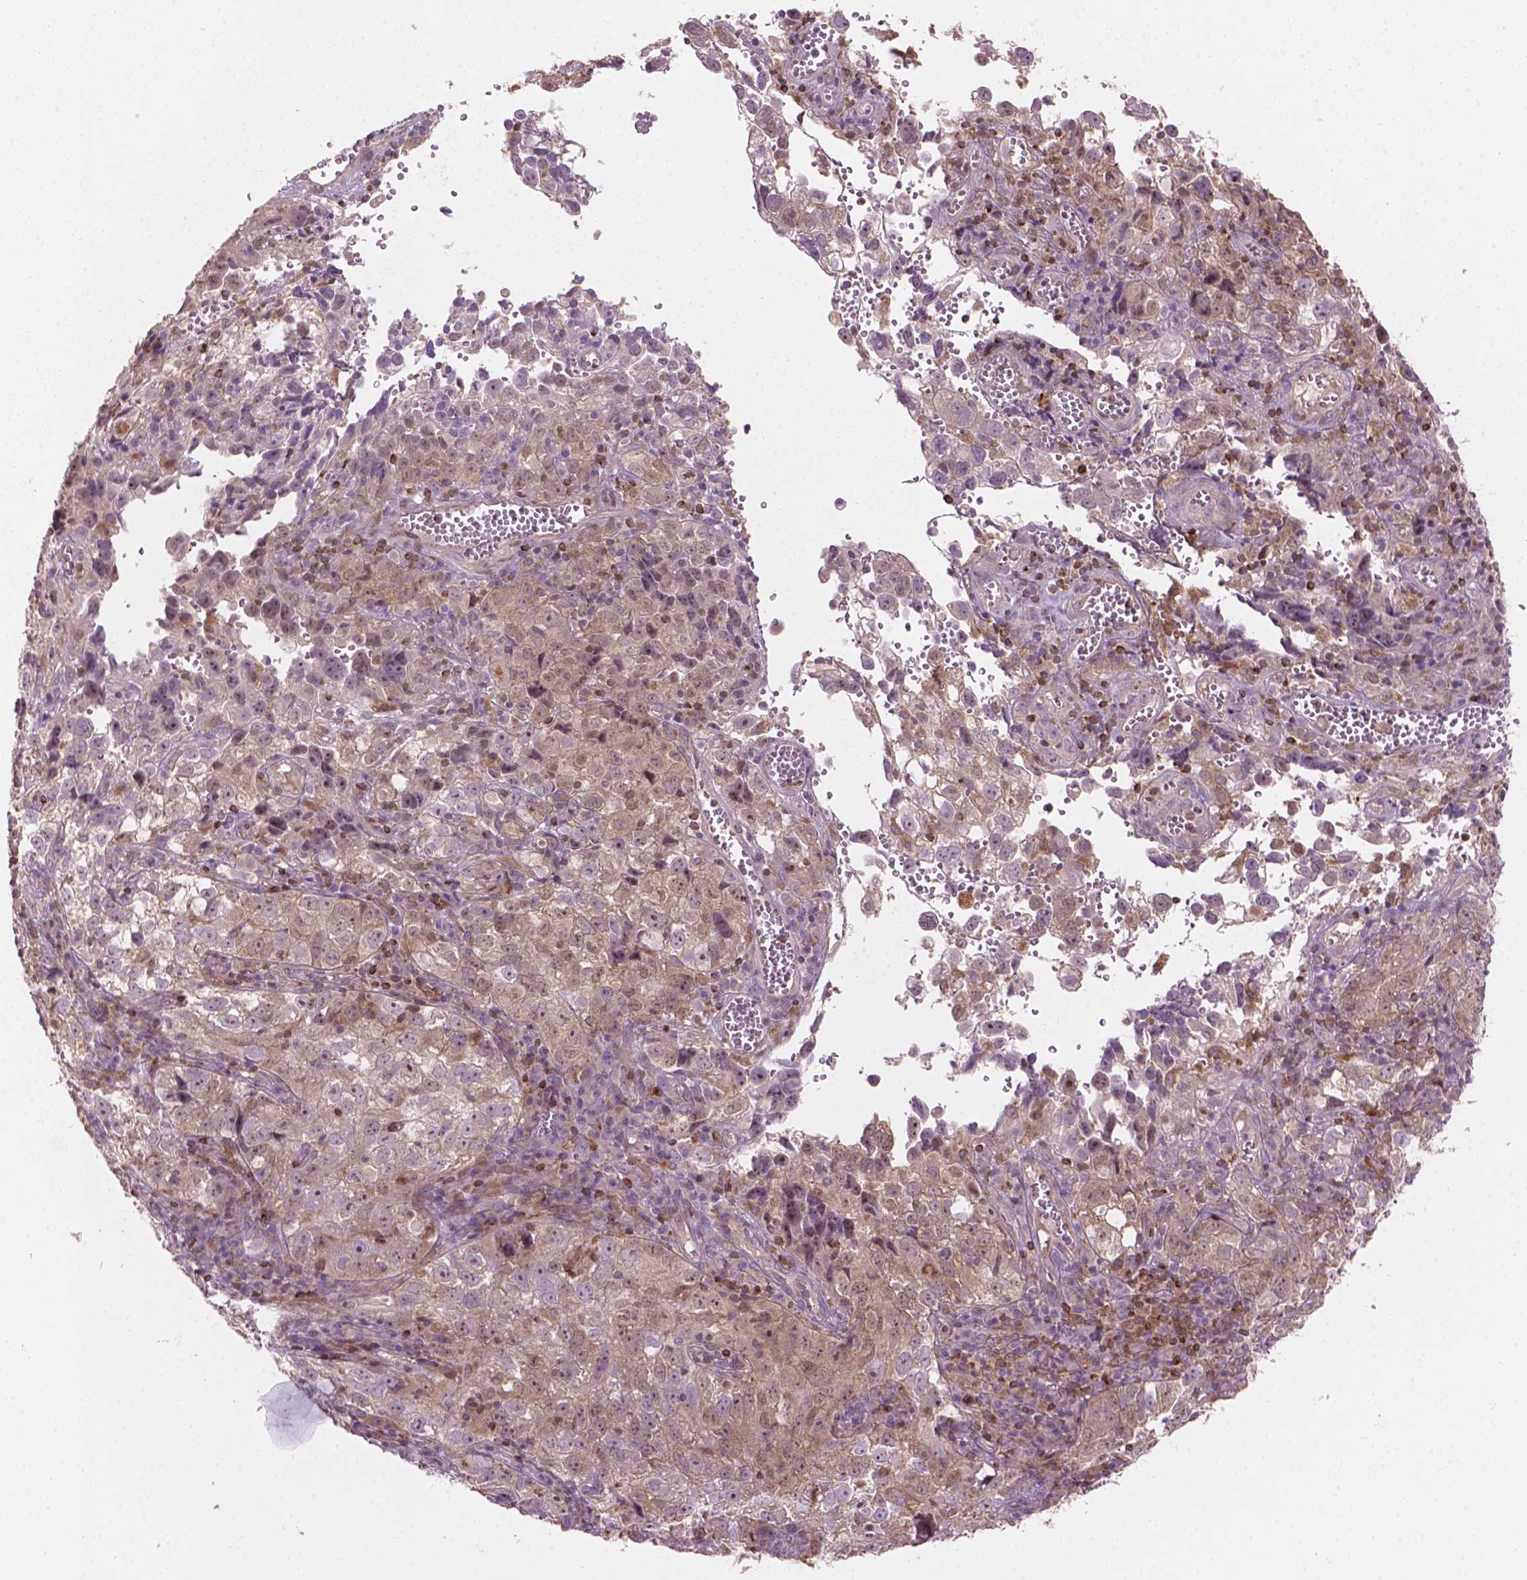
{"staining": {"intensity": "weak", "quantity": "25%-75%", "location": "nuclear"}, "tissue": "cervical cancer", "cell_type": "Tumor cells", "image_type": "cancer", "snomed": [{"axis": "morphology", "description": "Squamous cell carcinoma, NOS"}, {"axis": "topography", "description": "Cervix"}], "caption": "IHC of cervical cancer (squamous cell carcinoma) shows low levels of weak nuclear expression in approximately 25%-75% of tumor cells.", "gene": "SMC2", "patient": {"sex": "female", "age": 55}}